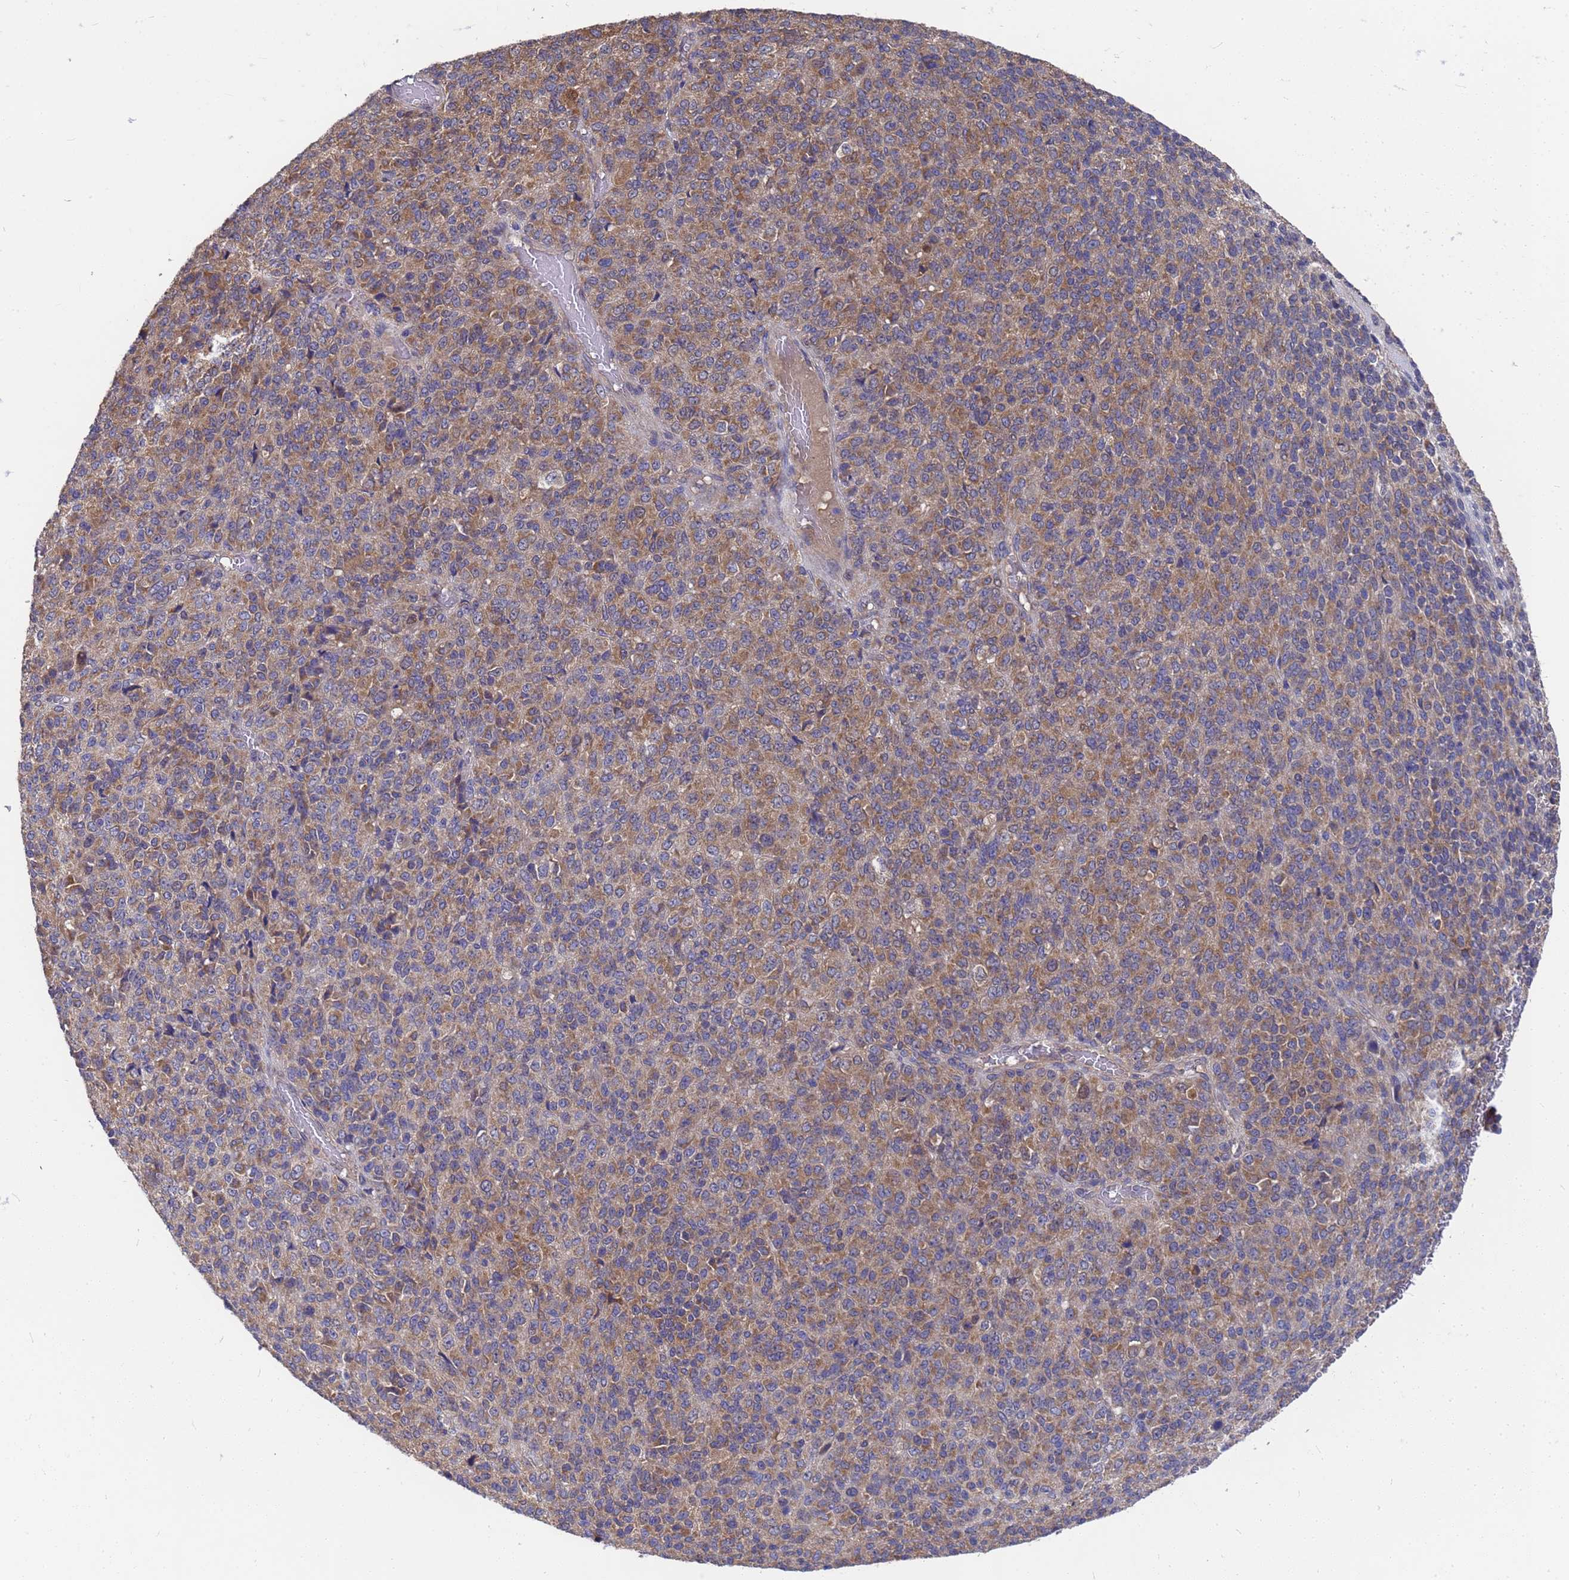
{"staining": {"intensity": "moderate", "quantity": "<25%", "location": "cytoplasmic/membranous"}, "tissue": "melanoma", "cell_type": "Tumor cells", "image_type": "cancer", "snomed": [{"axis": "morphology", "description": "Malignant melanoma, Metastatic site"}, {"axis": "topography", "description": "Brain"}], "caption": "A histopathology image of malignant melanoma (metastatic site) stained for a protein shows moderate cytoplasmic/membranous brown staining in tumor cells.", "gene": "SLC35E2B", "patient": {"sex": "female", "age": 56}}